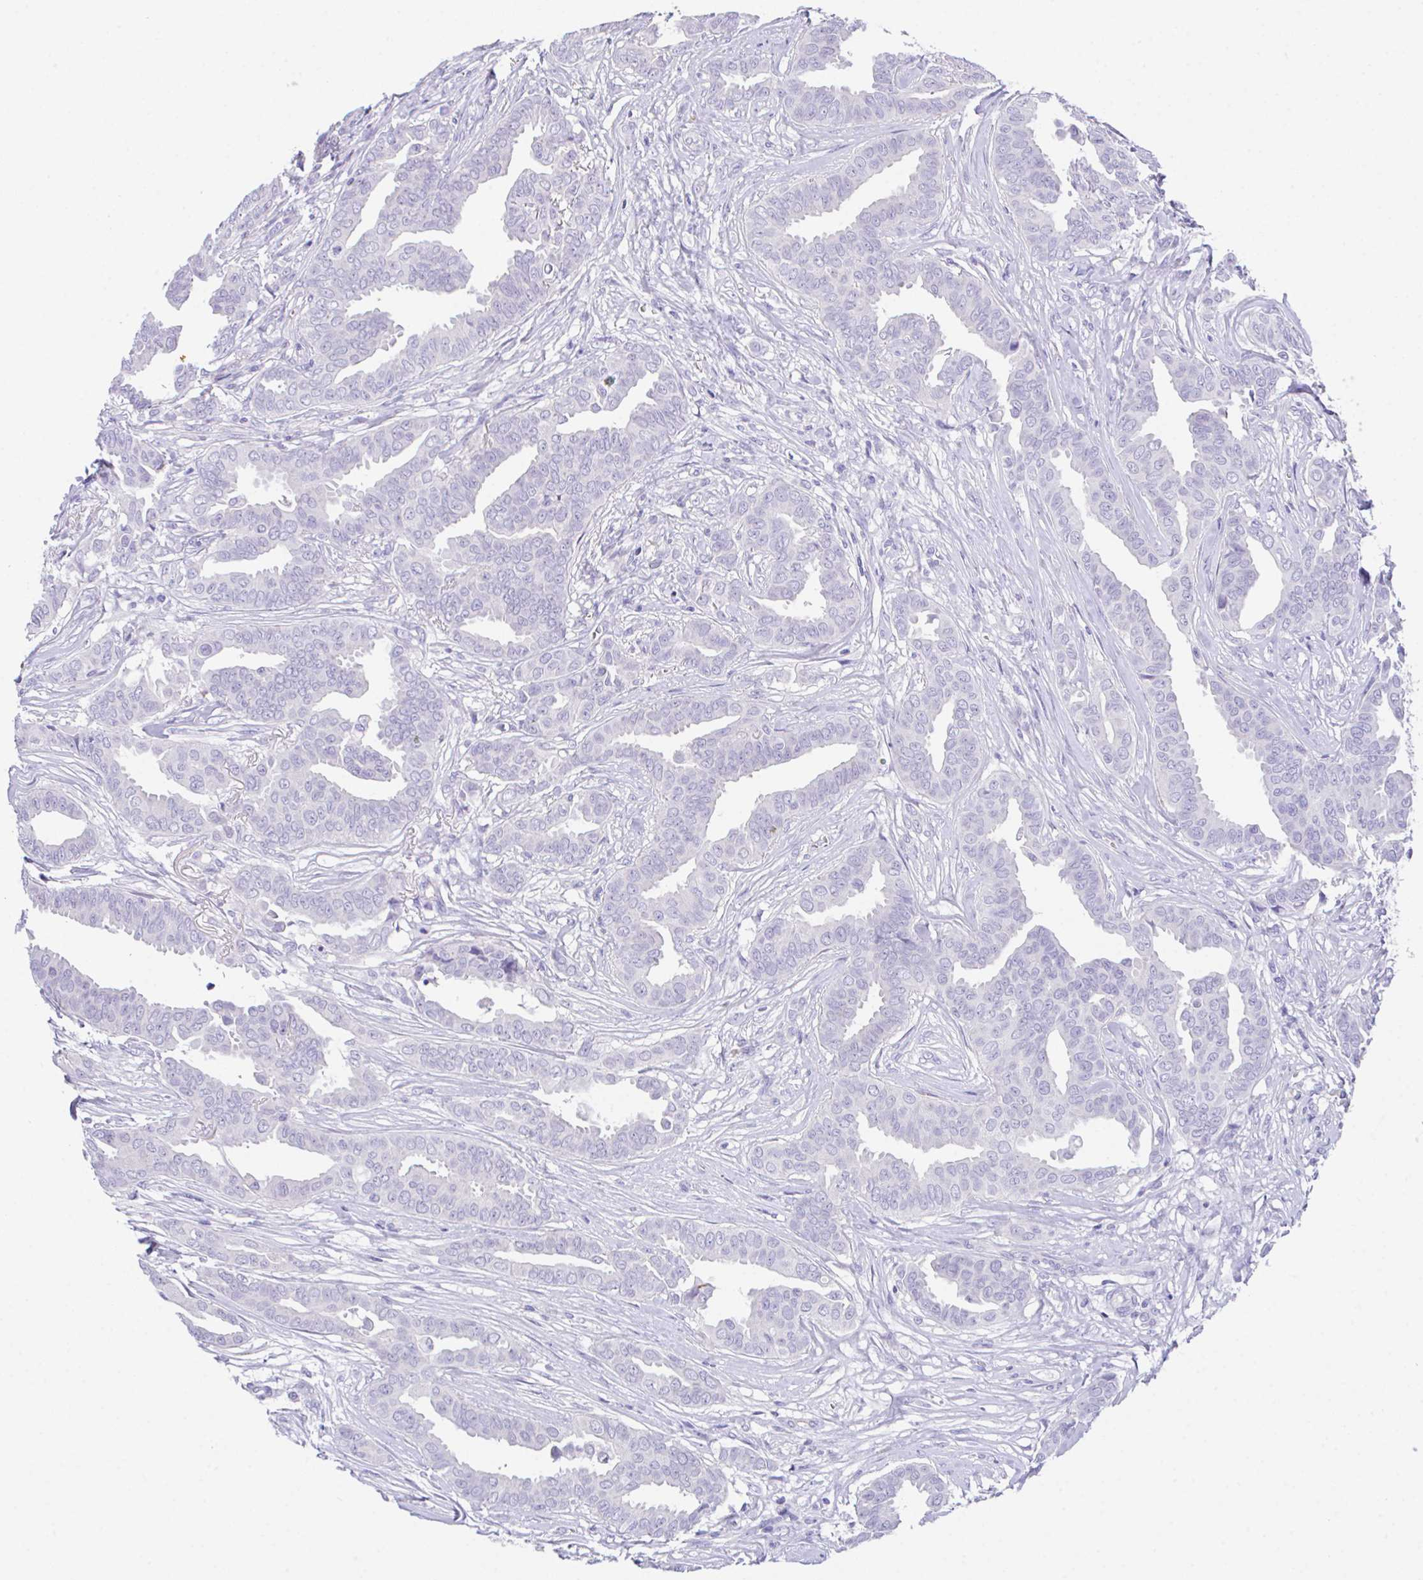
{"staining": {"intensity": "negative", "quantity": "none", "location": "none"}, "tissue": "breast cancer", "cell_type": "Tumor cells", "image_type": "cancer", "snomed": [{"axis": "morphology", "description": "Duct carcinoma"}, {"axis": "topography", "description": "Breast"}], "caption": "Breast cancer stained for a protein using immunohistochemistry demonstrates no staining tumor cells.", "gene": "HACD4", "patient": {"sex": "female", "age": 45}}